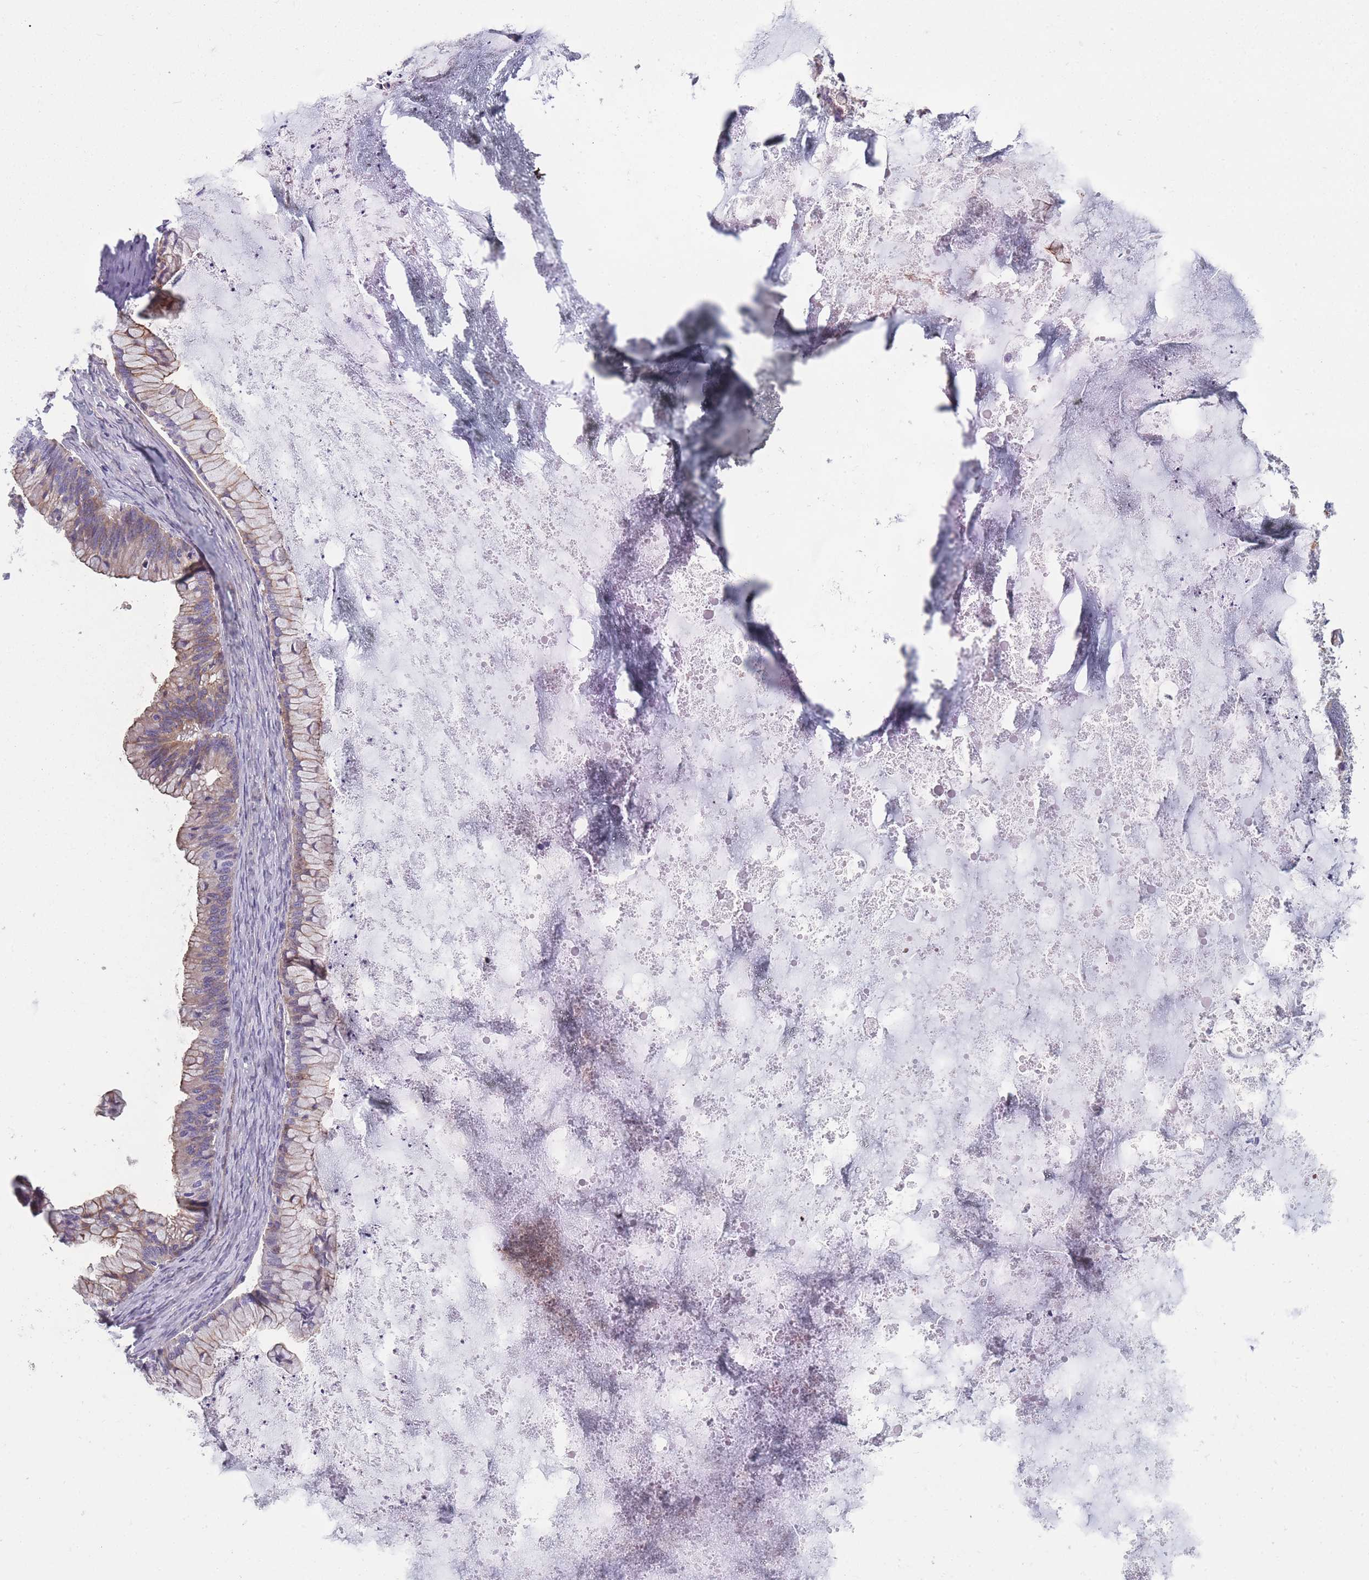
{"staining": {"intensity": "weak", "quantity": "25%-75%", "location": "cytoplasmic/membranous"}, "tissue": "ovarian cancer", "cell_type": "Tumor cells", "image_type": "cancer", "snomed": [{"axis": "morphology", "description": "Cystadenocarcinoma, mucinous, NOS"}, {"axis": "topography", "description": "Ovary"}], "caption": "DAB (3,3'-diaminobenzidine) immunohistochemical staining of human ovarian cancer (mucinous cystadenocarcinoma) reveals weak cytoplasmic/membranous protein expression in approximately 25%-75% of tumor cells.", "gene": "FAM83F", "patient": {"sex": "female", "age": 35}}